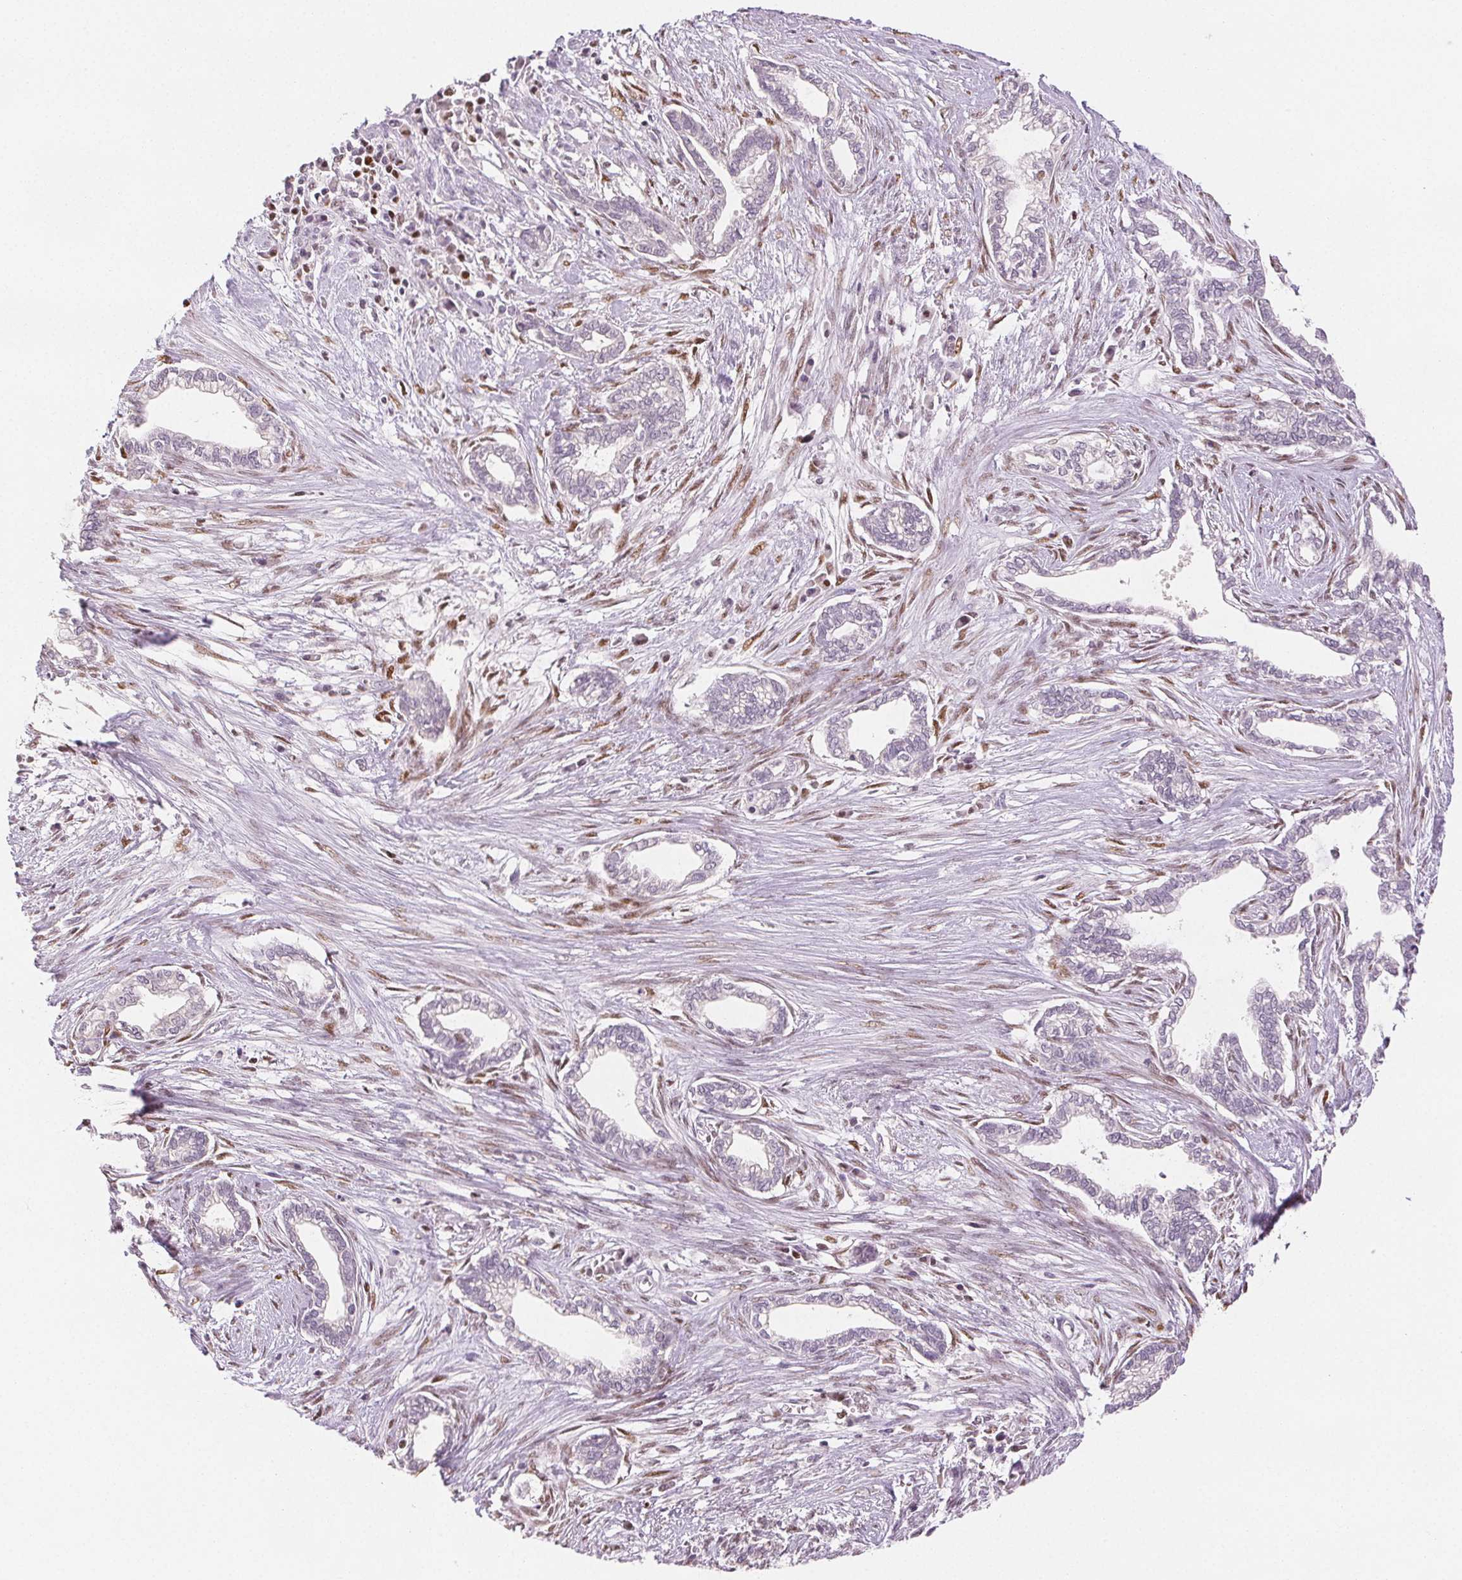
{"staining": {"intensity": "negative", "quantity": "none", "location": "none"}, "tissue": "cervical cancer", "cell_type": "Tumor cells", "image_type": "cancer", "snomed": [{"axis": "morphology", "description": "Adenocarcinoma, NOS"}, {"axis": "topography", "description": "Cervix"}], "caption": "DAB immunohistochemical staining of cervical adenocarcinoma demonstrates no significant staining in tumor cells.", "gene": "RUNX2", "patient": {"sex": "female", "age": 62}}